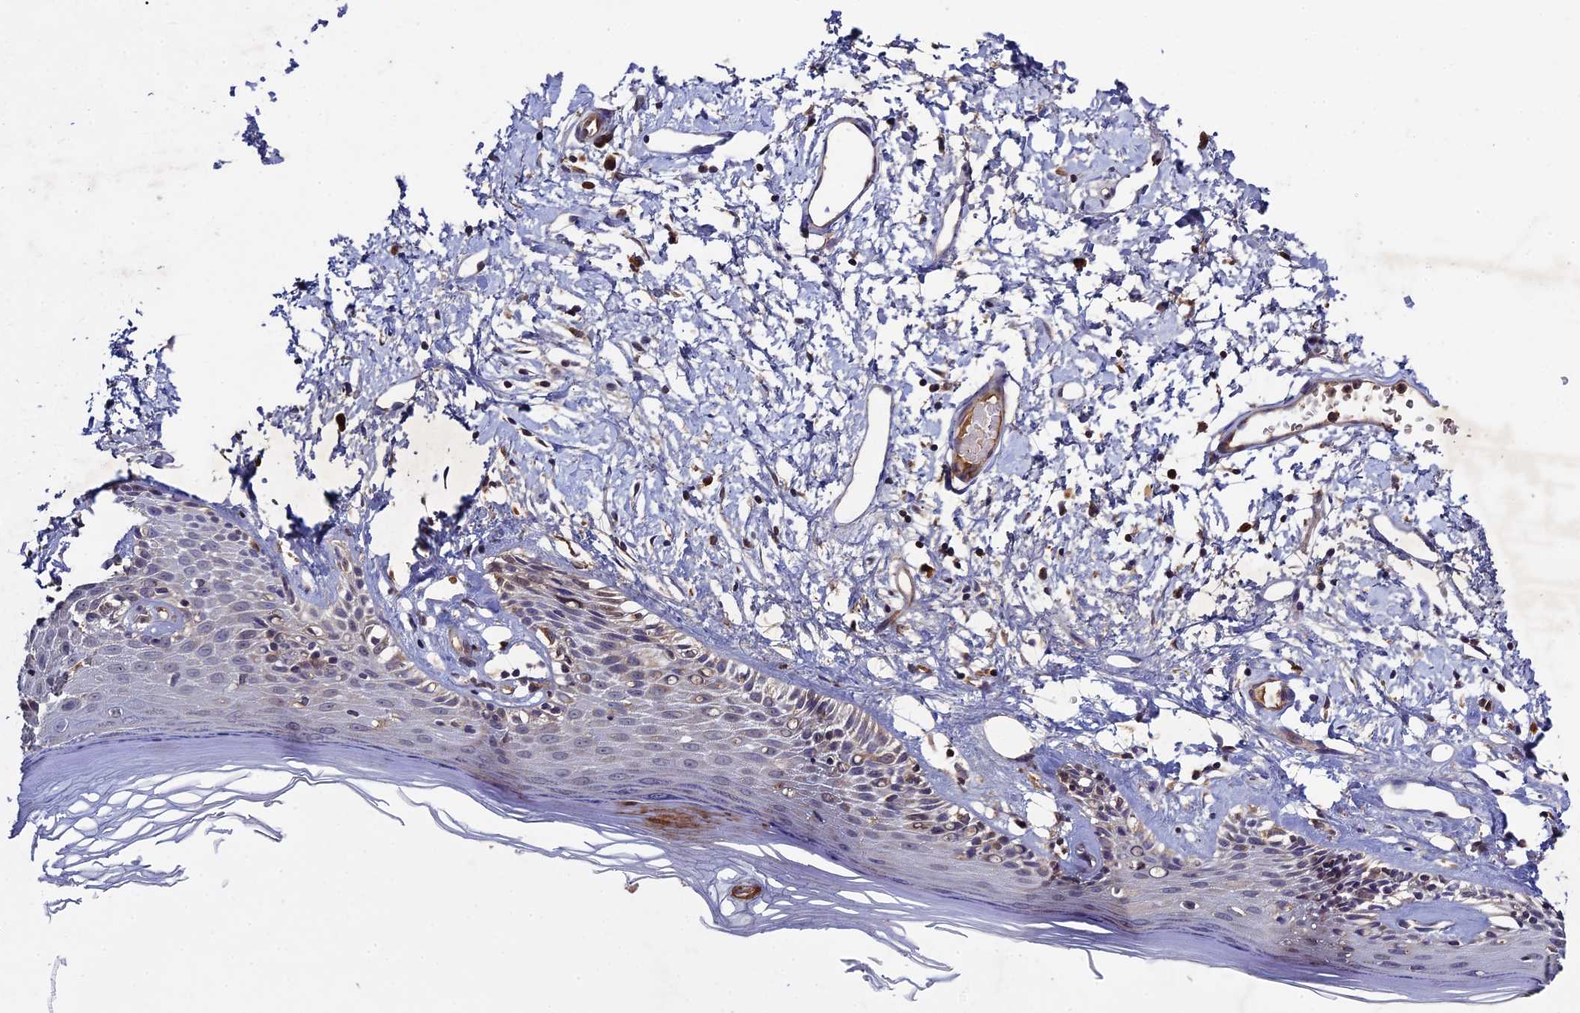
{"staining": {"intensity": "moderate", "quantity": "25%-75%", "location": "cytoplasmic/membranous"}, "tissue": "skin", "cell_type": "Epidermal cells", "image_type": "normal", "snomed": [{"axis": "morphology", "description": "Normal tissue, NOS"}, {"axis": "topography", "description": "Adipose tissue"}, {"axis": "topography", "description": "Vascular tissue"}, {"axis": "topography", "description": "Vulva"}, {"axis": "topography", "description": "Peripheral nerve tissue"}], "caption": "Immunohistochemical staining of normal skin shows moderate cytoplasmic/membranous protein staining in about 25%-75% of epidermal cells.", "gene": "RAB15", "patient": {"sex": "female", "age": 86}}